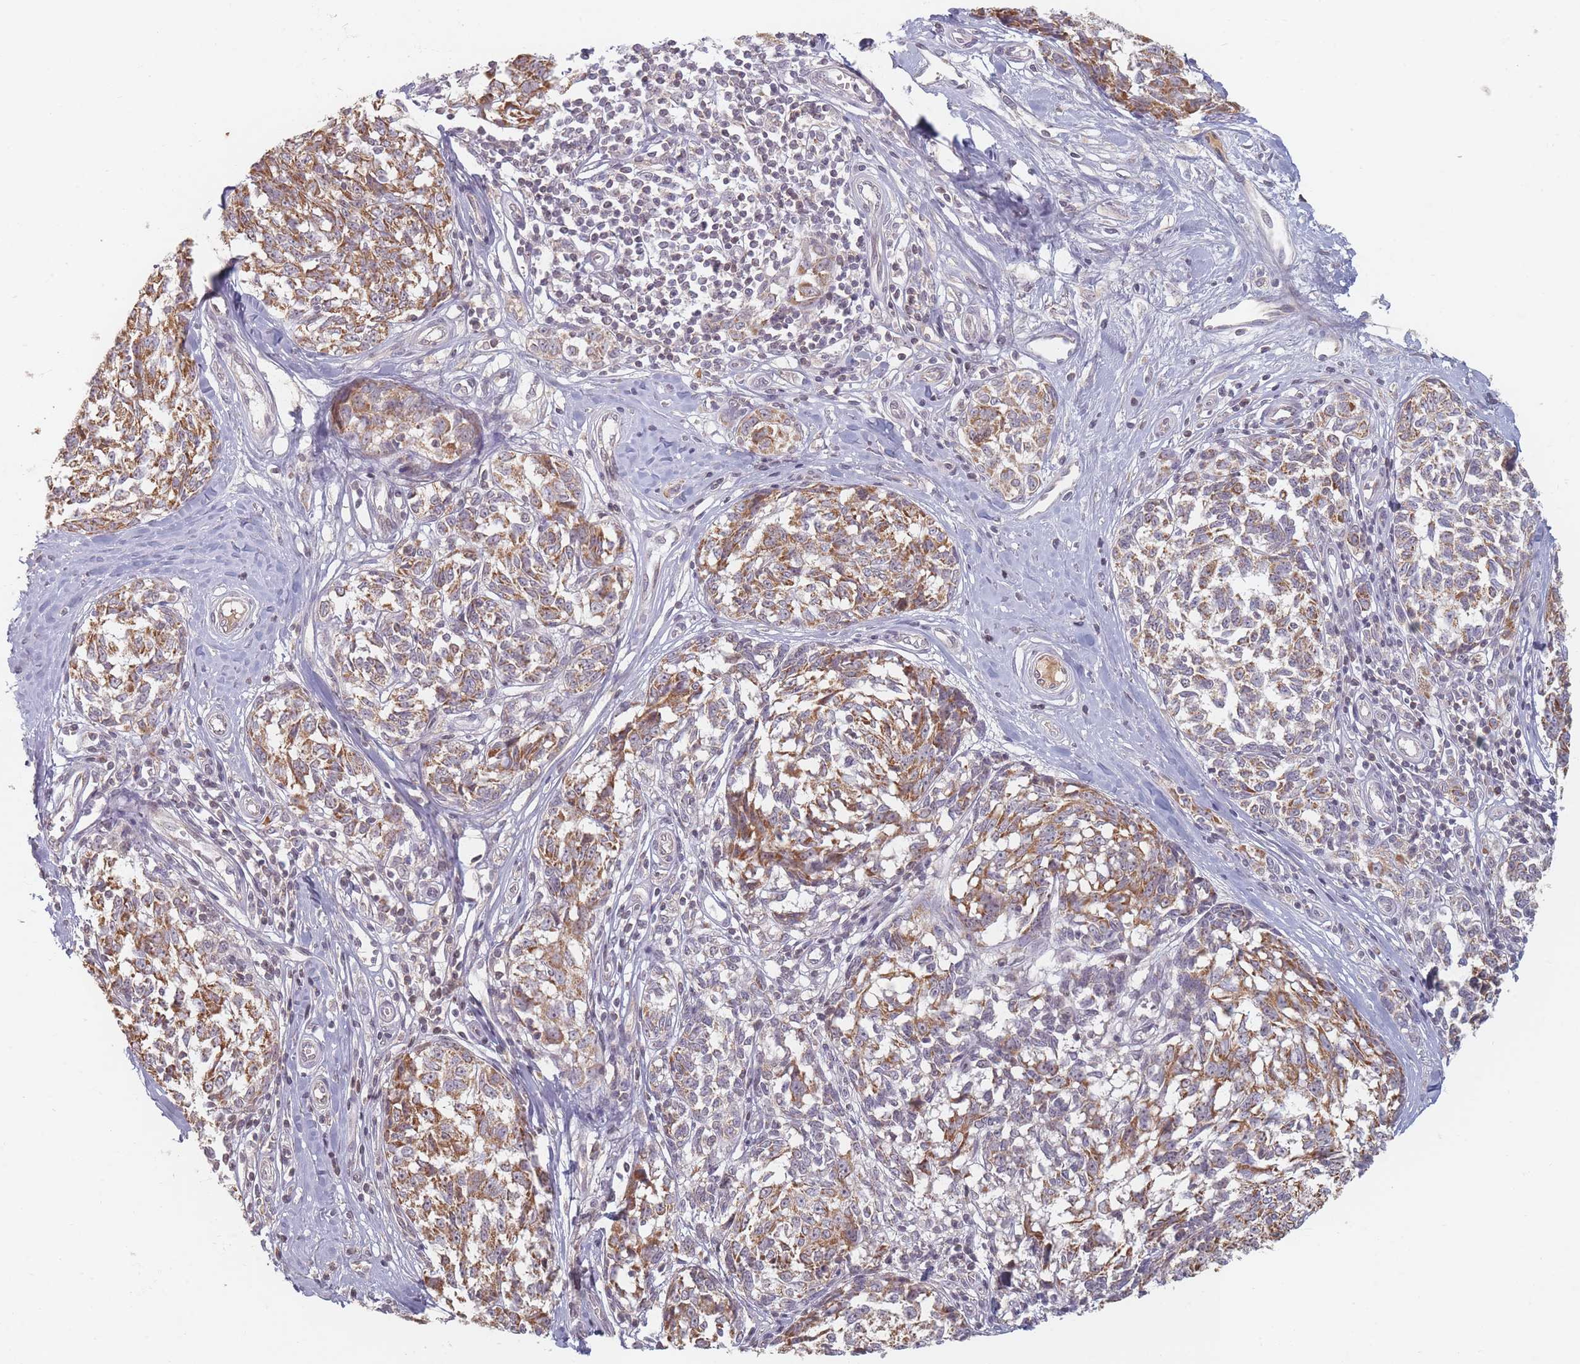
{"staining": {"intensity": "moderate", "quantity": ">75%", "location": "cytoplasmic/membranous"}, "tissue": "melanoma", "cell_type": "Tumor cells", "image_type": "cancer", "snomed": [{"axis": "morphology", "description": "Normal tissue, NOS"}, {"axis": "morphology", "description": "Malignant melanoma, NOS"}, {"axis": "topography", "description": "Skin"}], "caption": "A photomicrograph of malignant melanoma stained for a protein shows moderate cytoplasmic/membranous brown staining in tumor cells.", "gene": "OR2M4", "patient": {"sex": "female", "age": 64}}